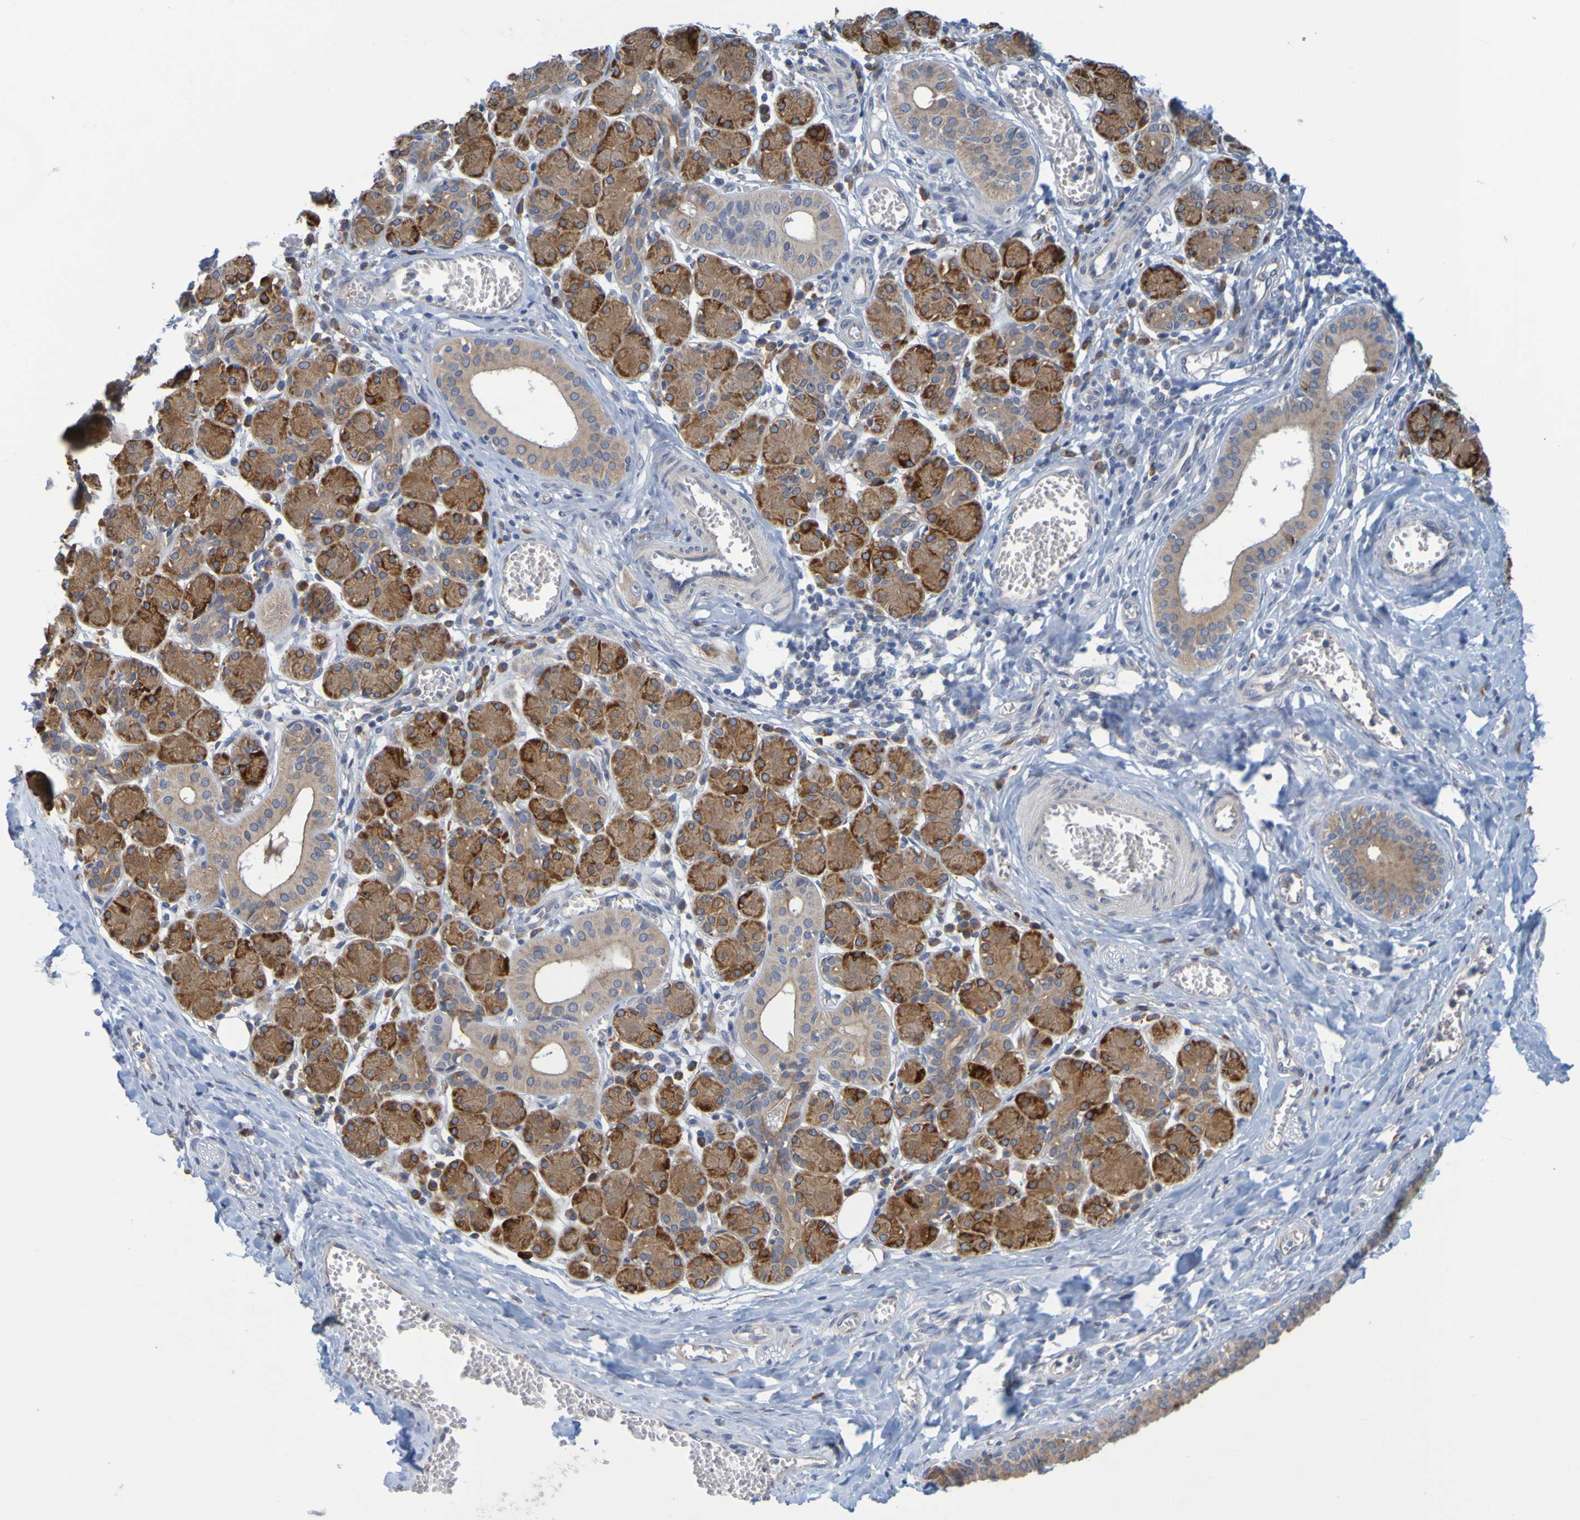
{"staining": {"intensity": "strong", "quantity": "25%-75%", "location": "cytoplasmic/membranous"}, "tissue": "salivary gland", "cell_type": "Glandular cells", "image_type": "normal", "snomed": [{"axis": "morphology", "description": "Normal tissue, NOS"}, {"axis": "morphology", "description": "Inflammation, NOS"}, {"axis": "topography", "description": "Lymph node"}, {"axis": "topography", "description": "Salivary gland"}], "caption": "Salivary gland was stained to show a protein in brown. There is high levels of strong cytoplasmic/membranous expression in approximately 25%-75% of glandular cells. (DAB (3,3'-diaminobenzidine) IHC, brown staining for protein, blue staining for nuclei).", "gene": "SIL1", "patient": {"sex": "male", "age": 3}}